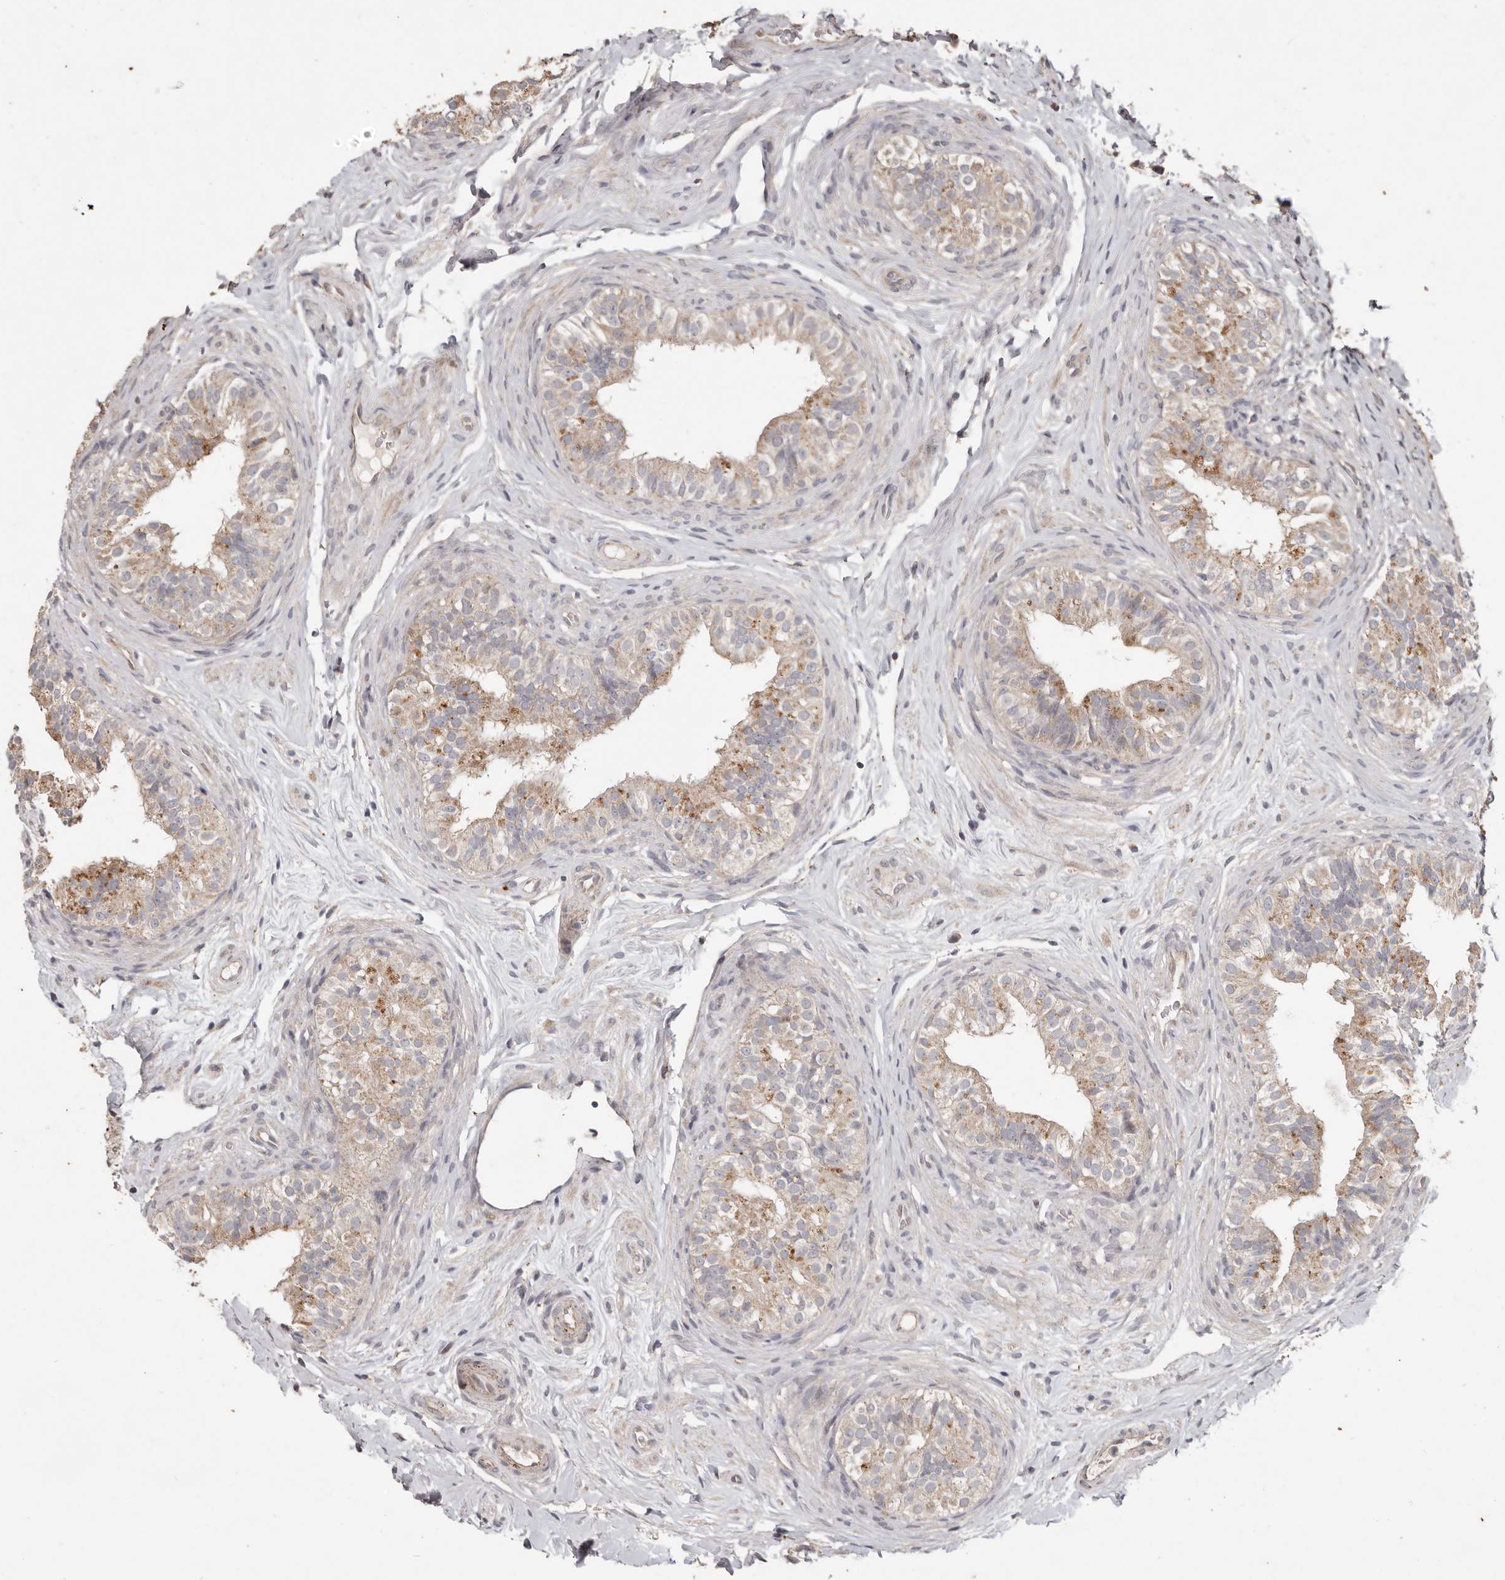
{"staining": {"intensity": "moderate", "quantity": "25%-75%", "location": "cytoplasmic/membranous"}, "tissue": "epididymis", "cell_type": "Glandular cells", "image_type": "normal", "snomed": [{"axis": "morphology", "description": "Normal tissue, NOS"}, {"axis": "topography", "description": "Epididymis"}], "caption": "This photomicrograph reveals unremarkable epididymis stained with immunohistochemistry to label a protein in brown. The cytoplasmic/membranous of glandular cells show moderate positivity for the protein. Nuclei are counter-stained blue.", "gene": "PLOD2", "patient": {"sex": "male", "age": 49}}